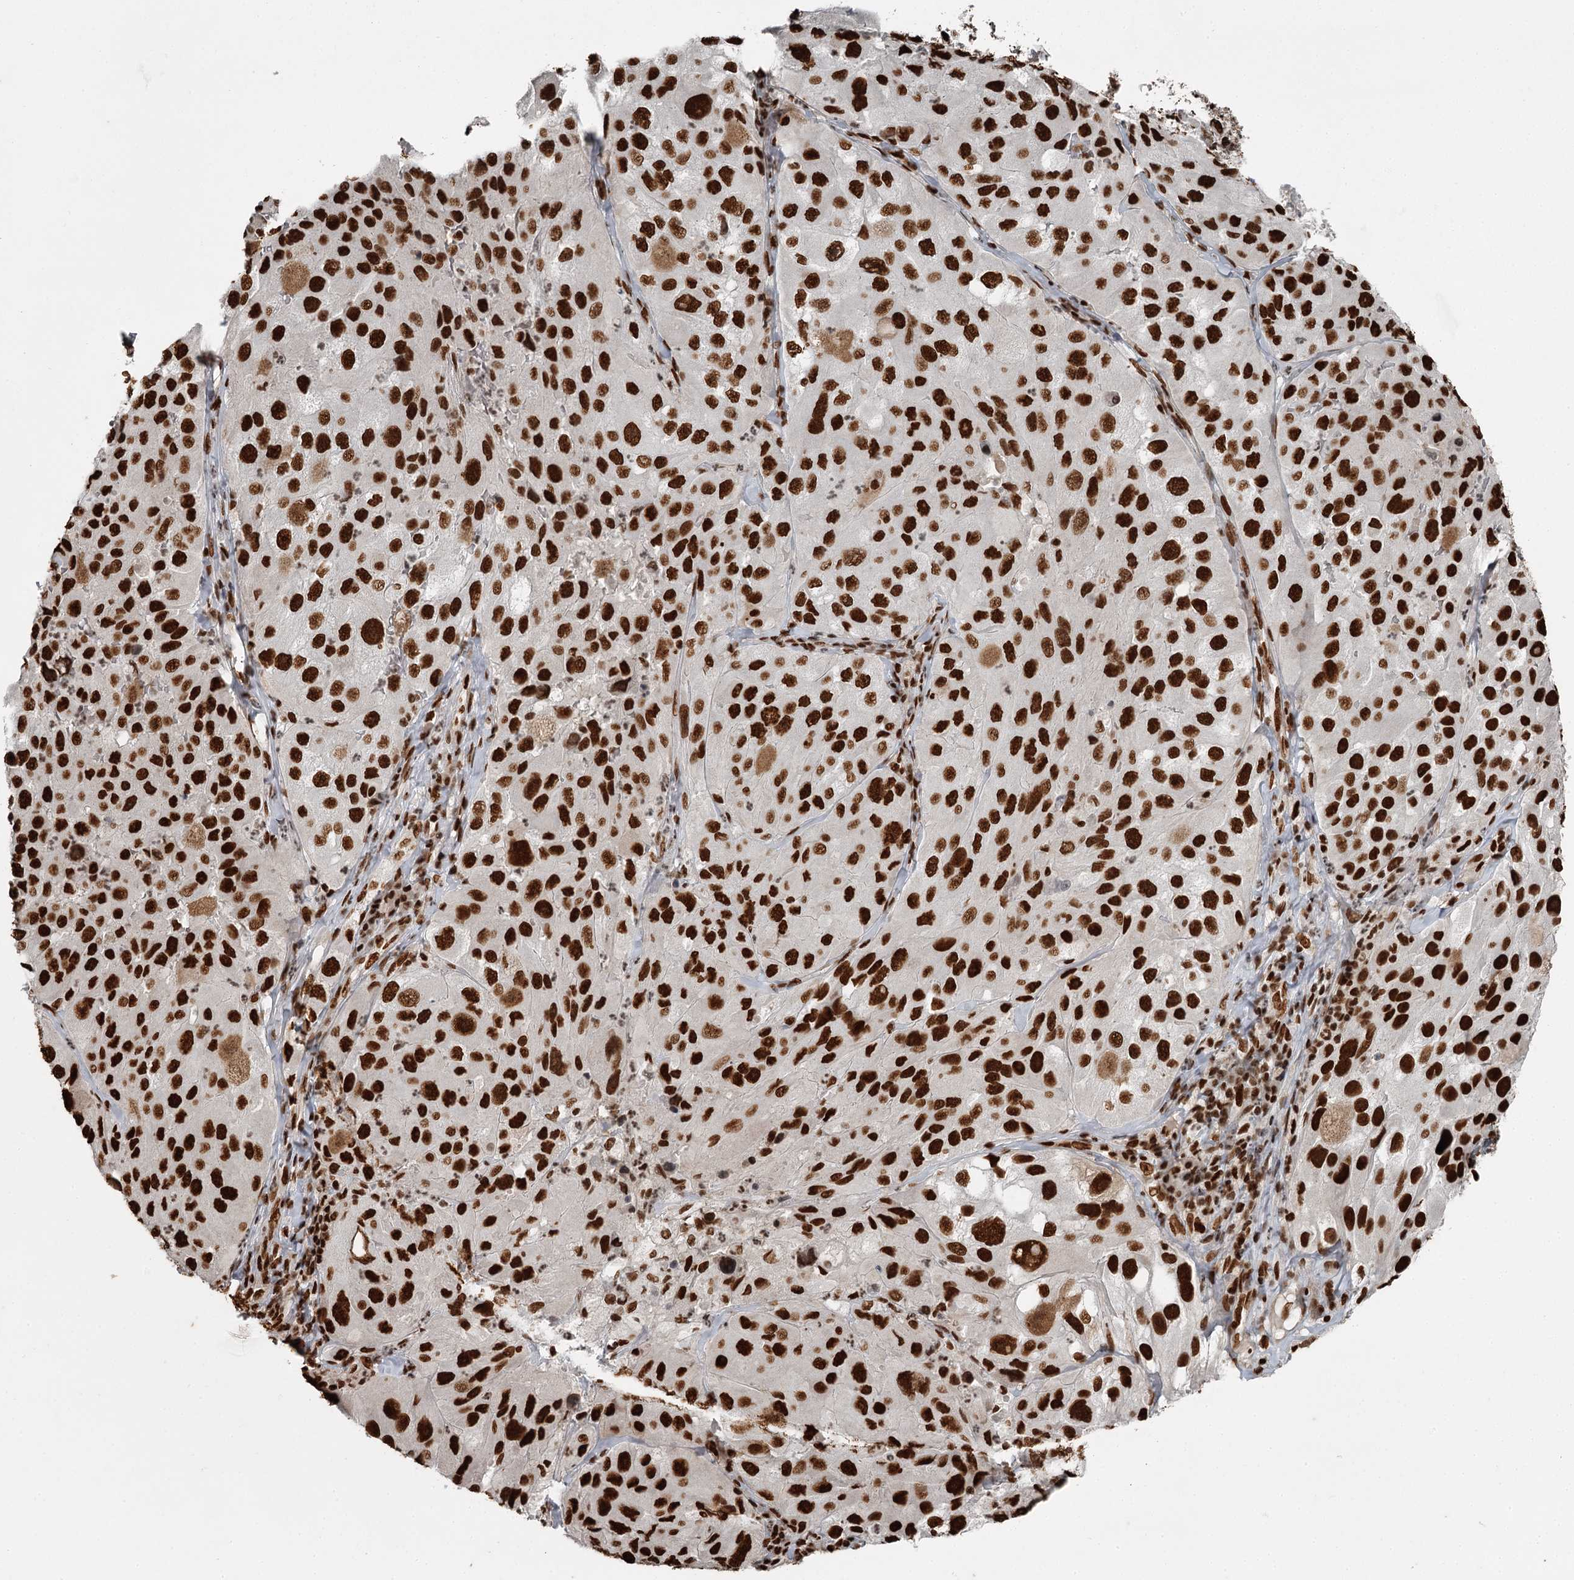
{"staining": {"intensity": "strong", "quantity": ">75%", "location": "nuclear"}, "tissue": "melanoma", "cell_type": "Tumor cells", "image_type": "cancer", "snomed": [{"axis": "morphology", "description": "Malignant melanoma, Metastatic site"}, {"axis": "topography", "description": "Lymph node"}], "caption": "Human malignant melanoma (metastatic site) stained with a protein marker shows strong staining in tumor cells.", "gene": "RBBP7", "patient": {"sex": "male", "age": 62}}